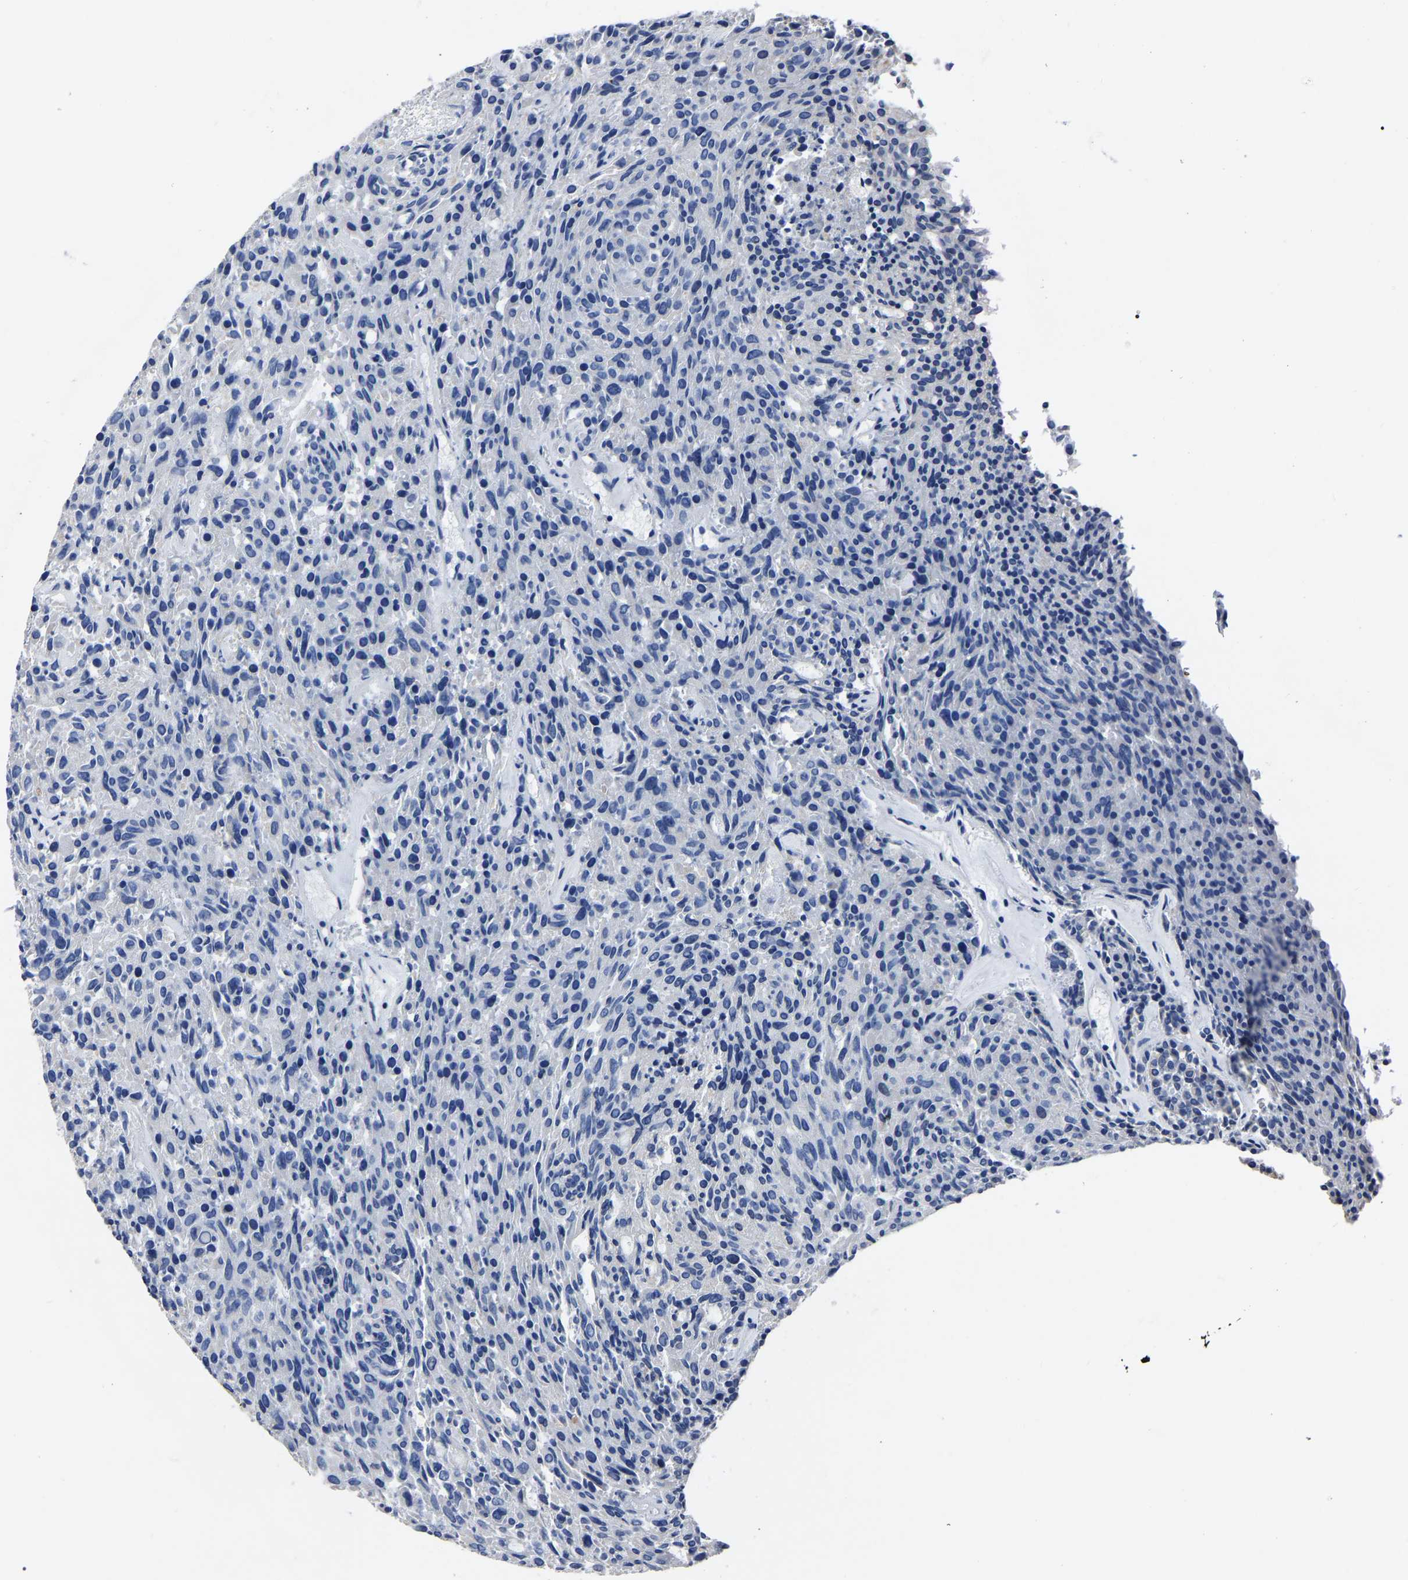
{"staining": {"intensity": "negative", "quantity": "none", "location": "none"}, "tissue": "carcinoid", "cell_type": "Tumor cells", "image_type": "cancer", "snomed": [{"axis": "morphology", "description": "Carcinoid, malignant, NOS"}, {"axis": "topography", "description": "Pancreas"}], "caption": "Tumor cells are negative for brown protein staining in malignant carcinoid.", "gene": "MOV10L1", "patient": {"sex": "female", "age": 54}}